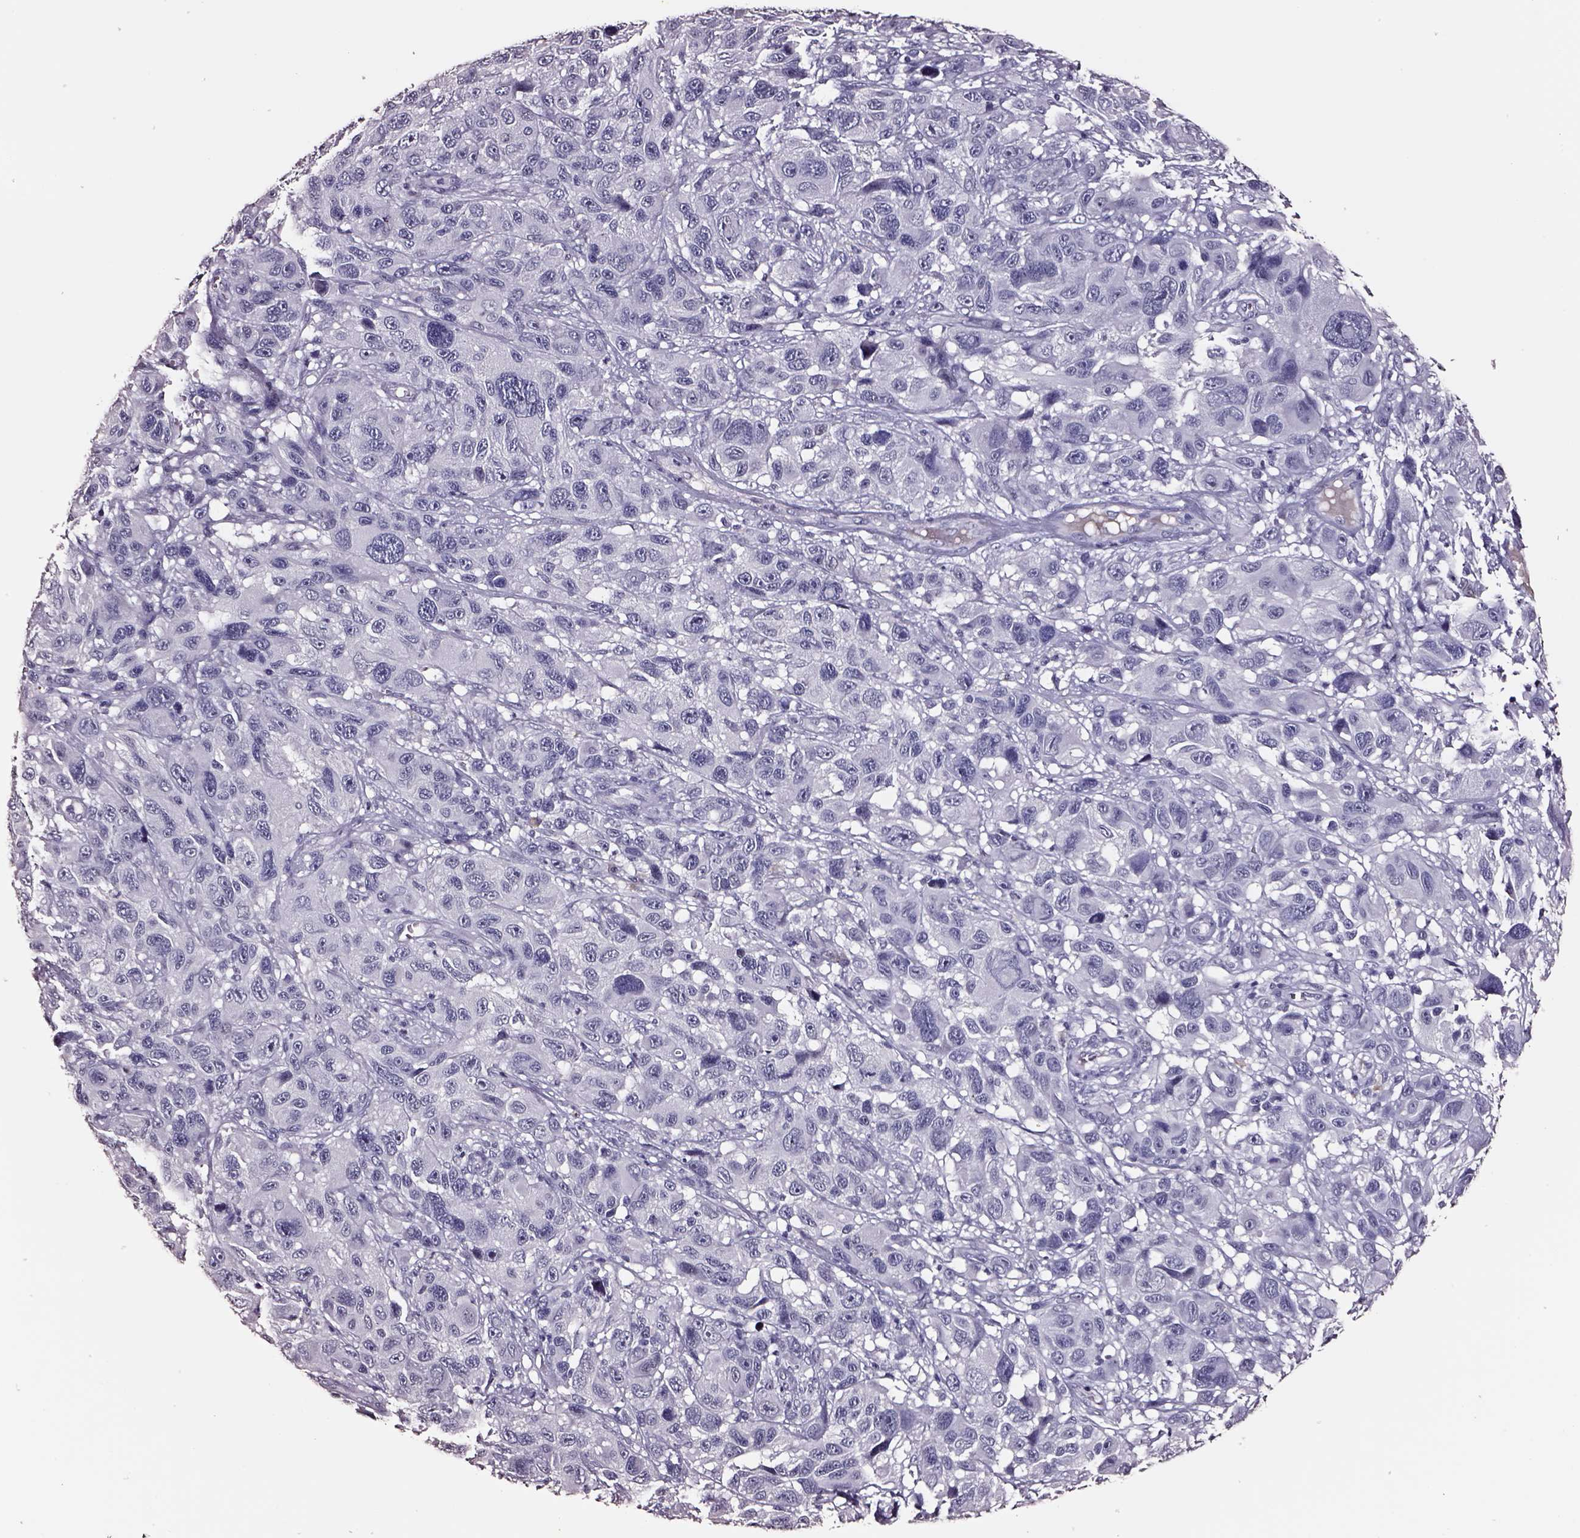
{"staining": {"intensity": "negative", "quantity": "none", "location": "none"}, "tissue": "melanoma", "cell_type": "Tumor cells", "image_type": "cancer", "snomed": [{"axis": "morphology", "description": "Malignant melanoma, NOS"}, {"axis": "topography", "description": "Skin"}], "caption": "High power microscopy histopathology image of an immunohistochemistry (IHC) micrograph of melanoma, revealing no significant expression in tumor cells.", "gene": "SMIM17", "patient": {"sex": "male", "age": 53}}